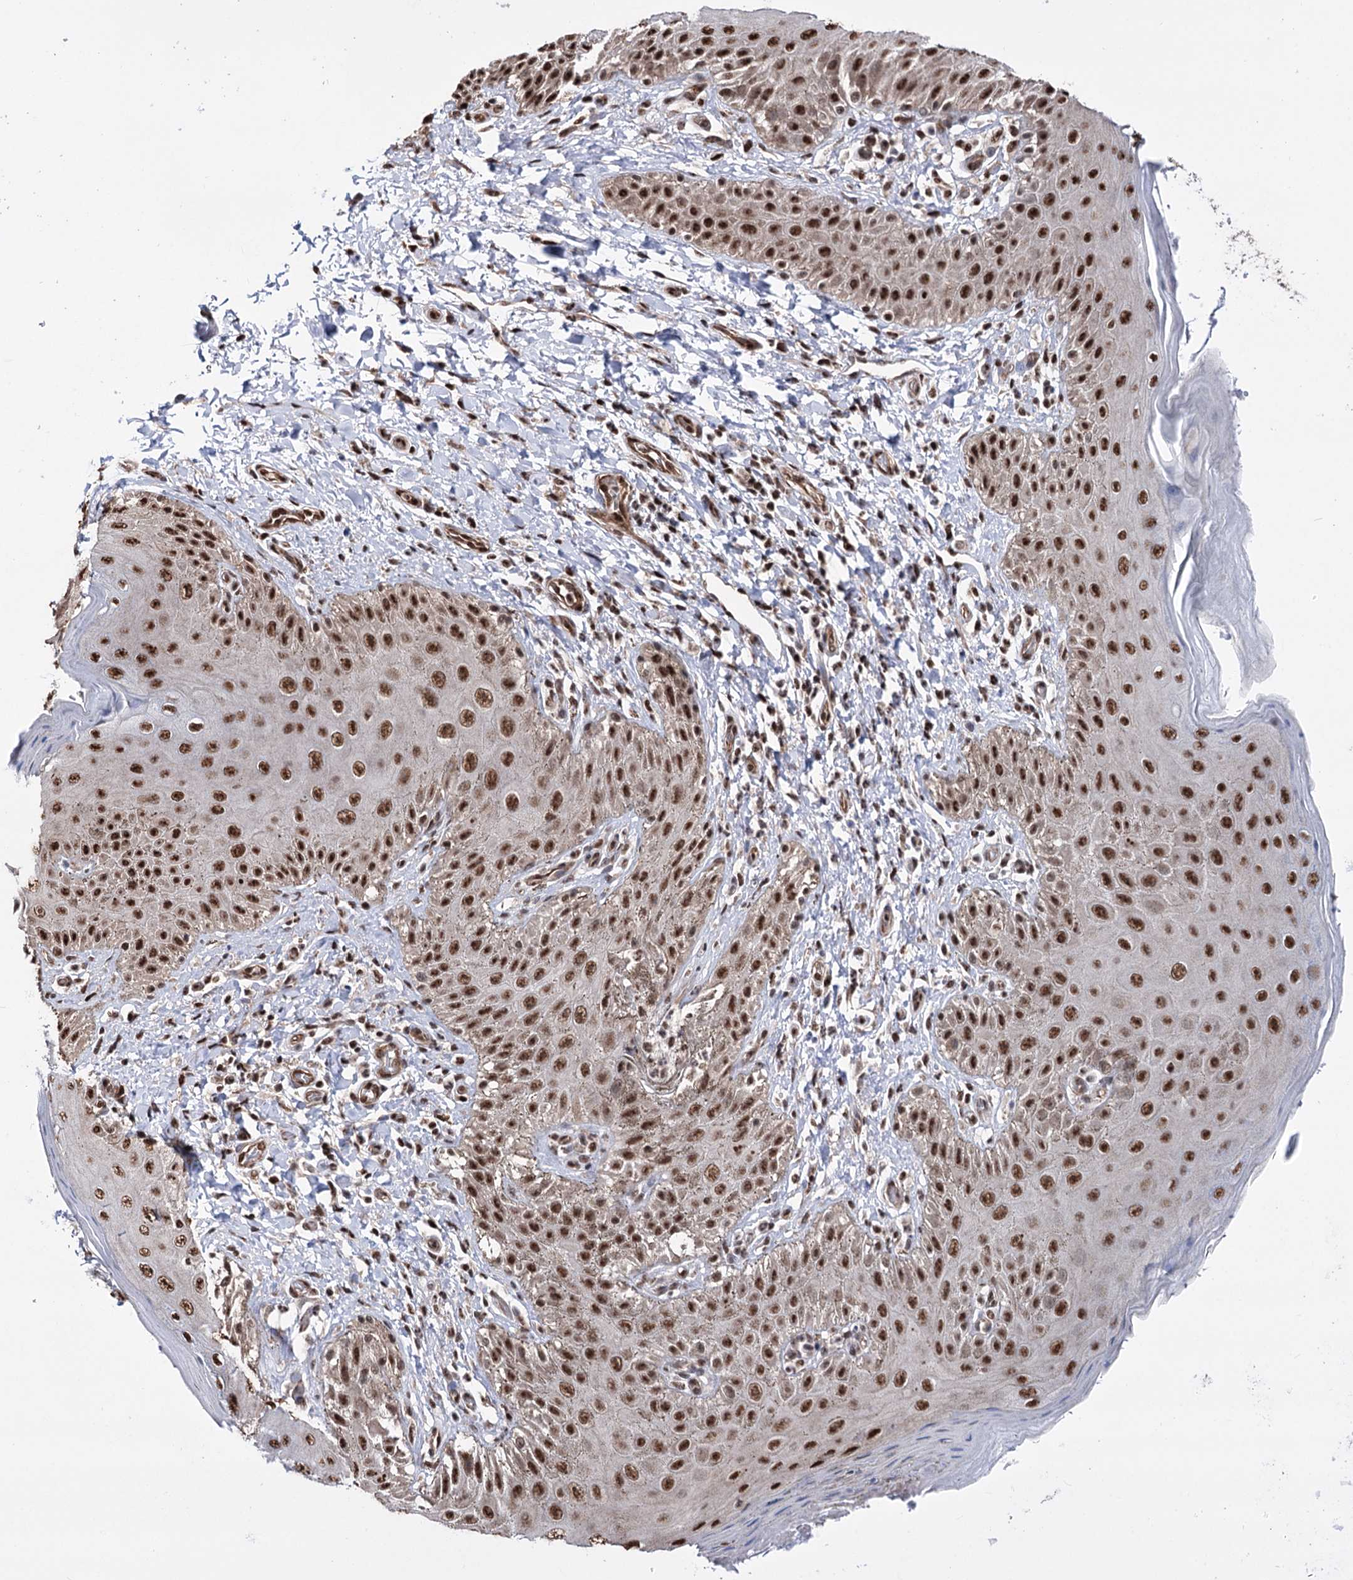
{"staining": {"intensity": "moderate", "quantity": ">75%", "location": "nuclear"}, "tissue": "skin", "cell_type": "Epidermal cells", "image_type": "normal", "snomed": [{"axis": "morphology", "description": "Normal tissue, NOS"}, {"axis": "topography", "description": "Anal"}], "caption": "The micrograph demonstrates immunohistochemical staining of benign skin. There is moderate nuclear expression is appreciated in approximately >75% of epidermal cells.", "gene": "CHMP7", "patient": {"sex": "male", "age": 44}}